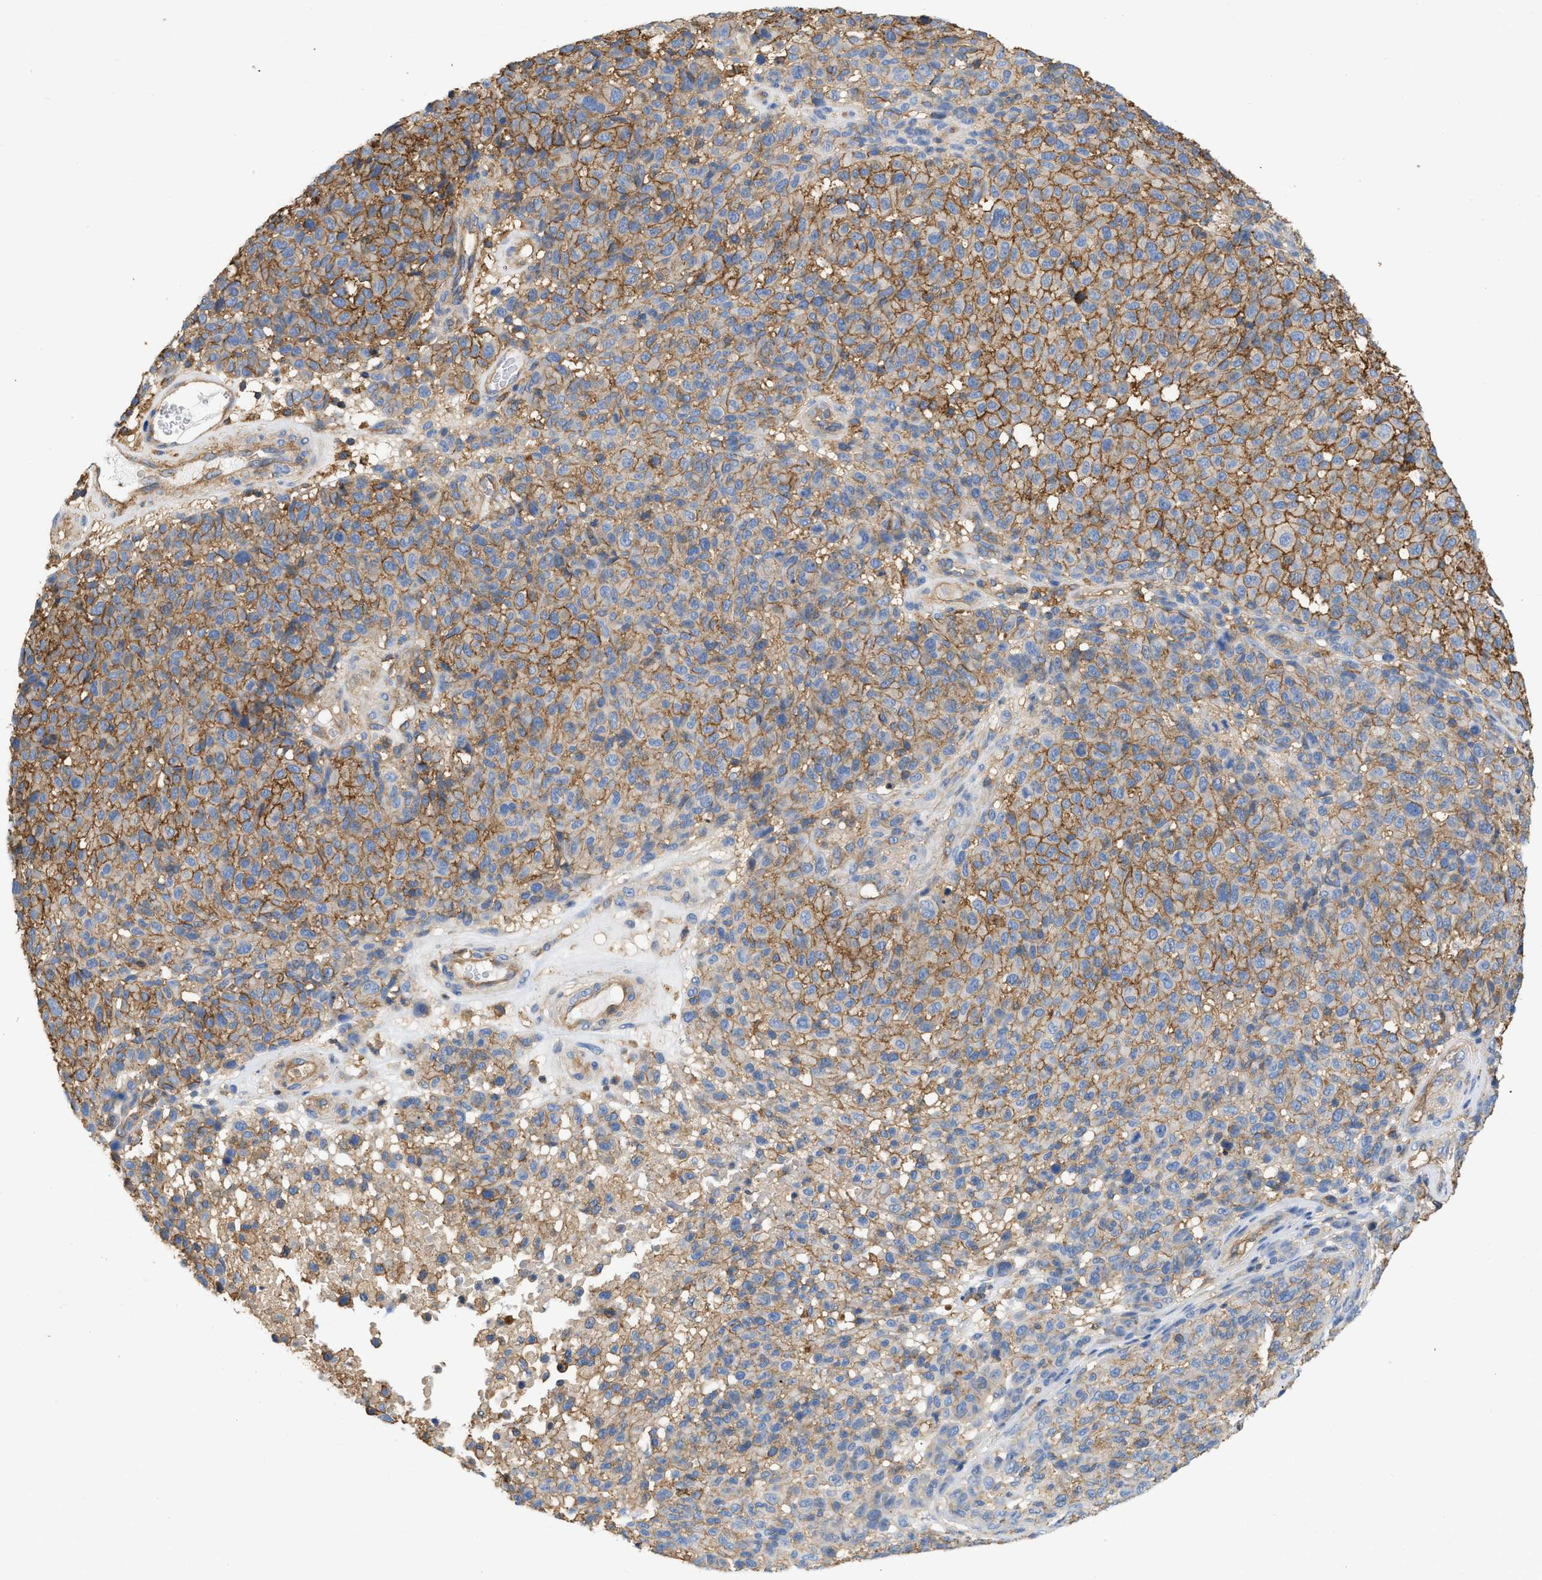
{"staining": {"intensity": "moderate", "quantity": ">75%", "location": "cytoplasmic/membranous"}, "tissue": "melanoma", "cell_type": "Tumor cells", "image_type": "cancer", "snomed": [{"axis": "morphology", "description": "Malignant melanoma, NOS"}, {"axis": "topography", "description": "Skin"}], "caption": "Approximately >75% of tumor cells in human malignant melanoma exhibit moderate cytoplasmic/membranous protein staining as visualized by brown immunohistochemical staining.", "gene": "GNB4", "patient": {"sex": "male", "age": 59}}